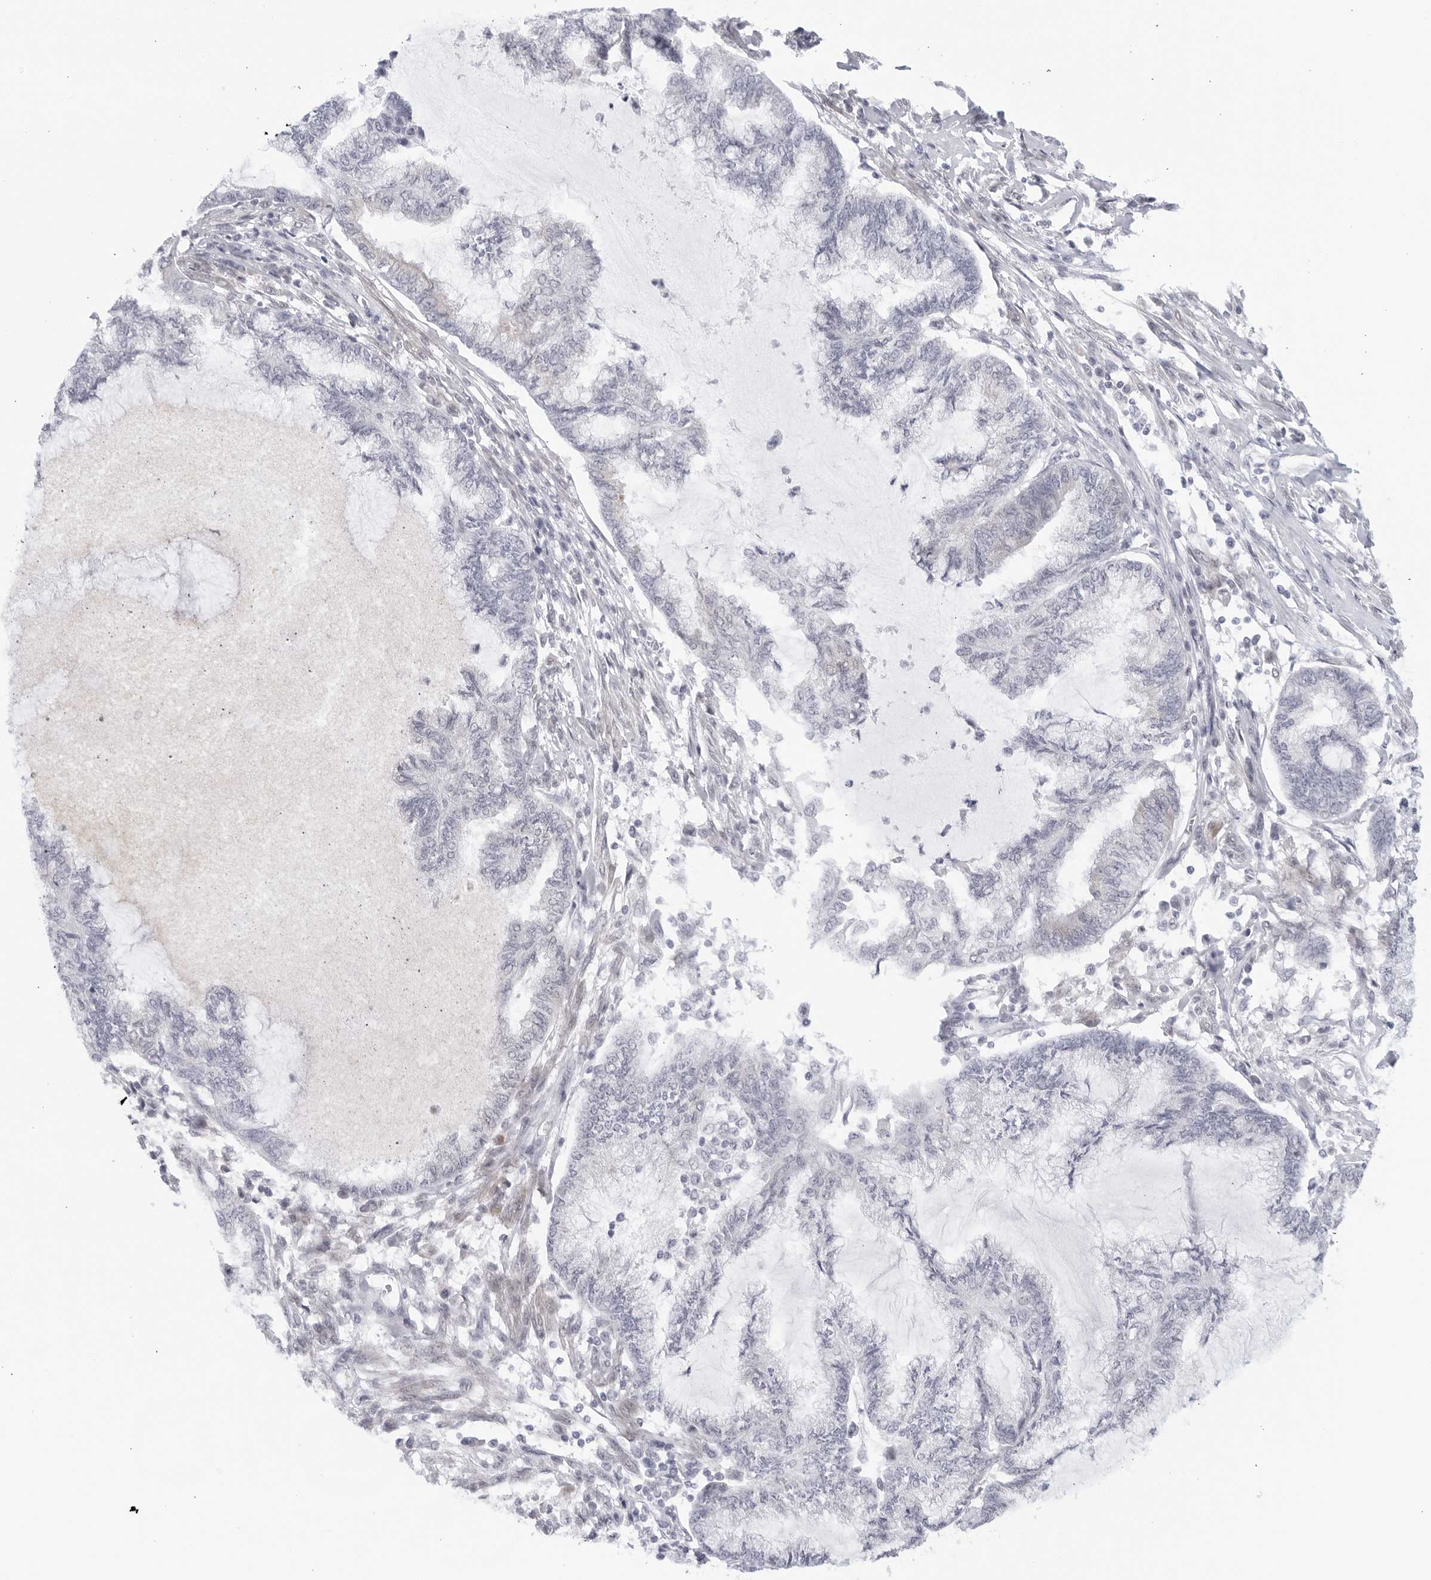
{"staining": {"intensity": "negative", "quantity": "none", "location": "none"}, "tissue": "endometrial cancer", "cell_type": "Tumor cells", "image_type": "cancer", "snomed": [{"axis": "morphology", "description": "Adenocarcinoma, NOS"}, {"axis": "topography", "description": "Endometrium"}], "caption": "The micrograph exhibits no significant staining in tumor cells of endometrial adenocarcinoma.", "gene": "WDTC1", "patient": {"sex": "female", "age": 86}}